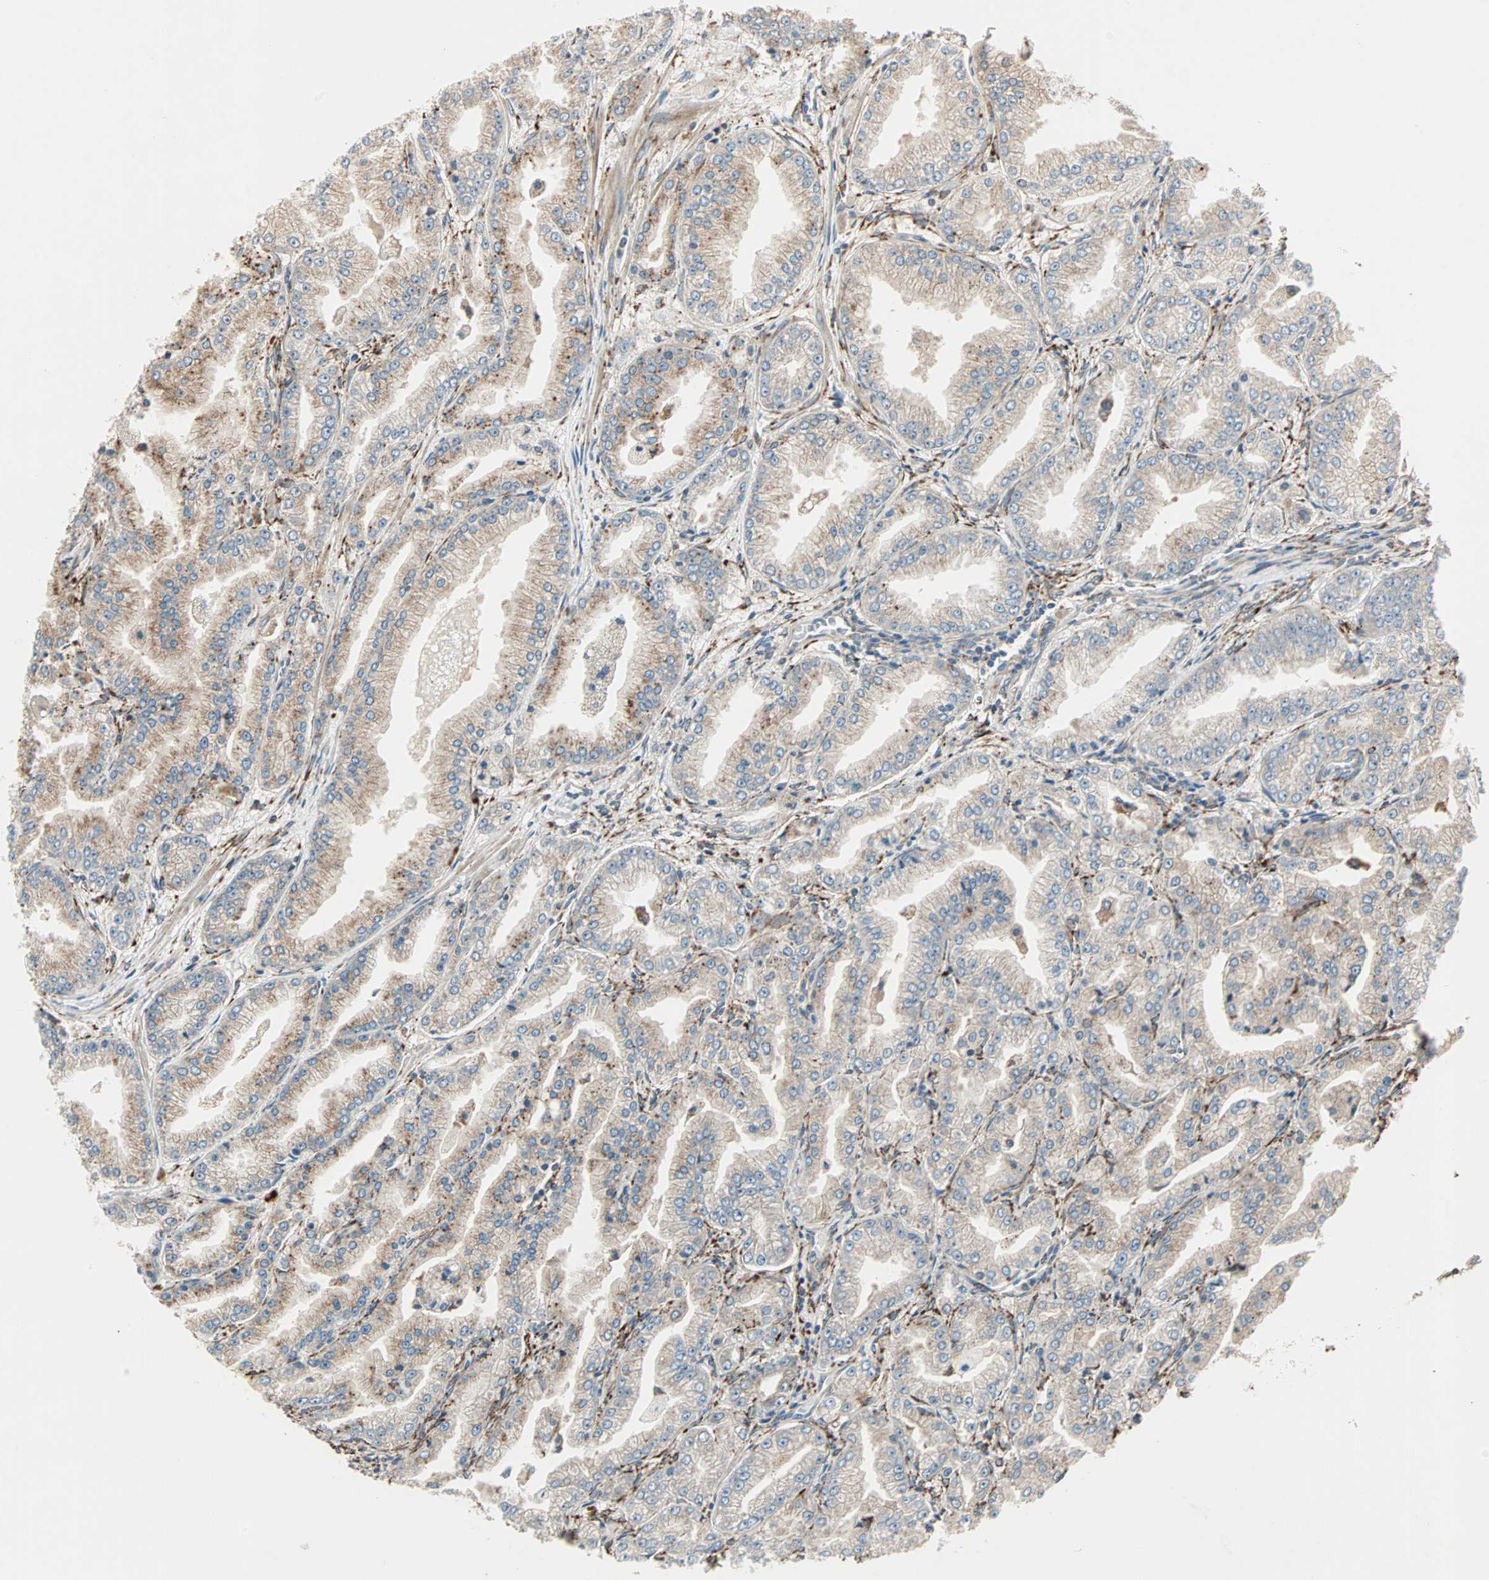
{"staining": {"intensity": "weak", "quantity": ">75%", "location": "cytoplasmic/membranous"}, "tissue": "prostate cancer", "cell_type": "Tumor cells", "image_type": "cancer", "snomed": [{"axis": "morphology", "description": "Adenocarcinoma, High grade"}, {"axis": "topography", "description": "Prostate"}], "caption": "The photomicrograph reveals a brown stain indicating the presence of a protein in the cytoplasmic/membranous of tumor cells in prostate adenocarcinoma (high-grade).", "gene": "H6PD", "patient": {"sex": "male", "age": 61}}